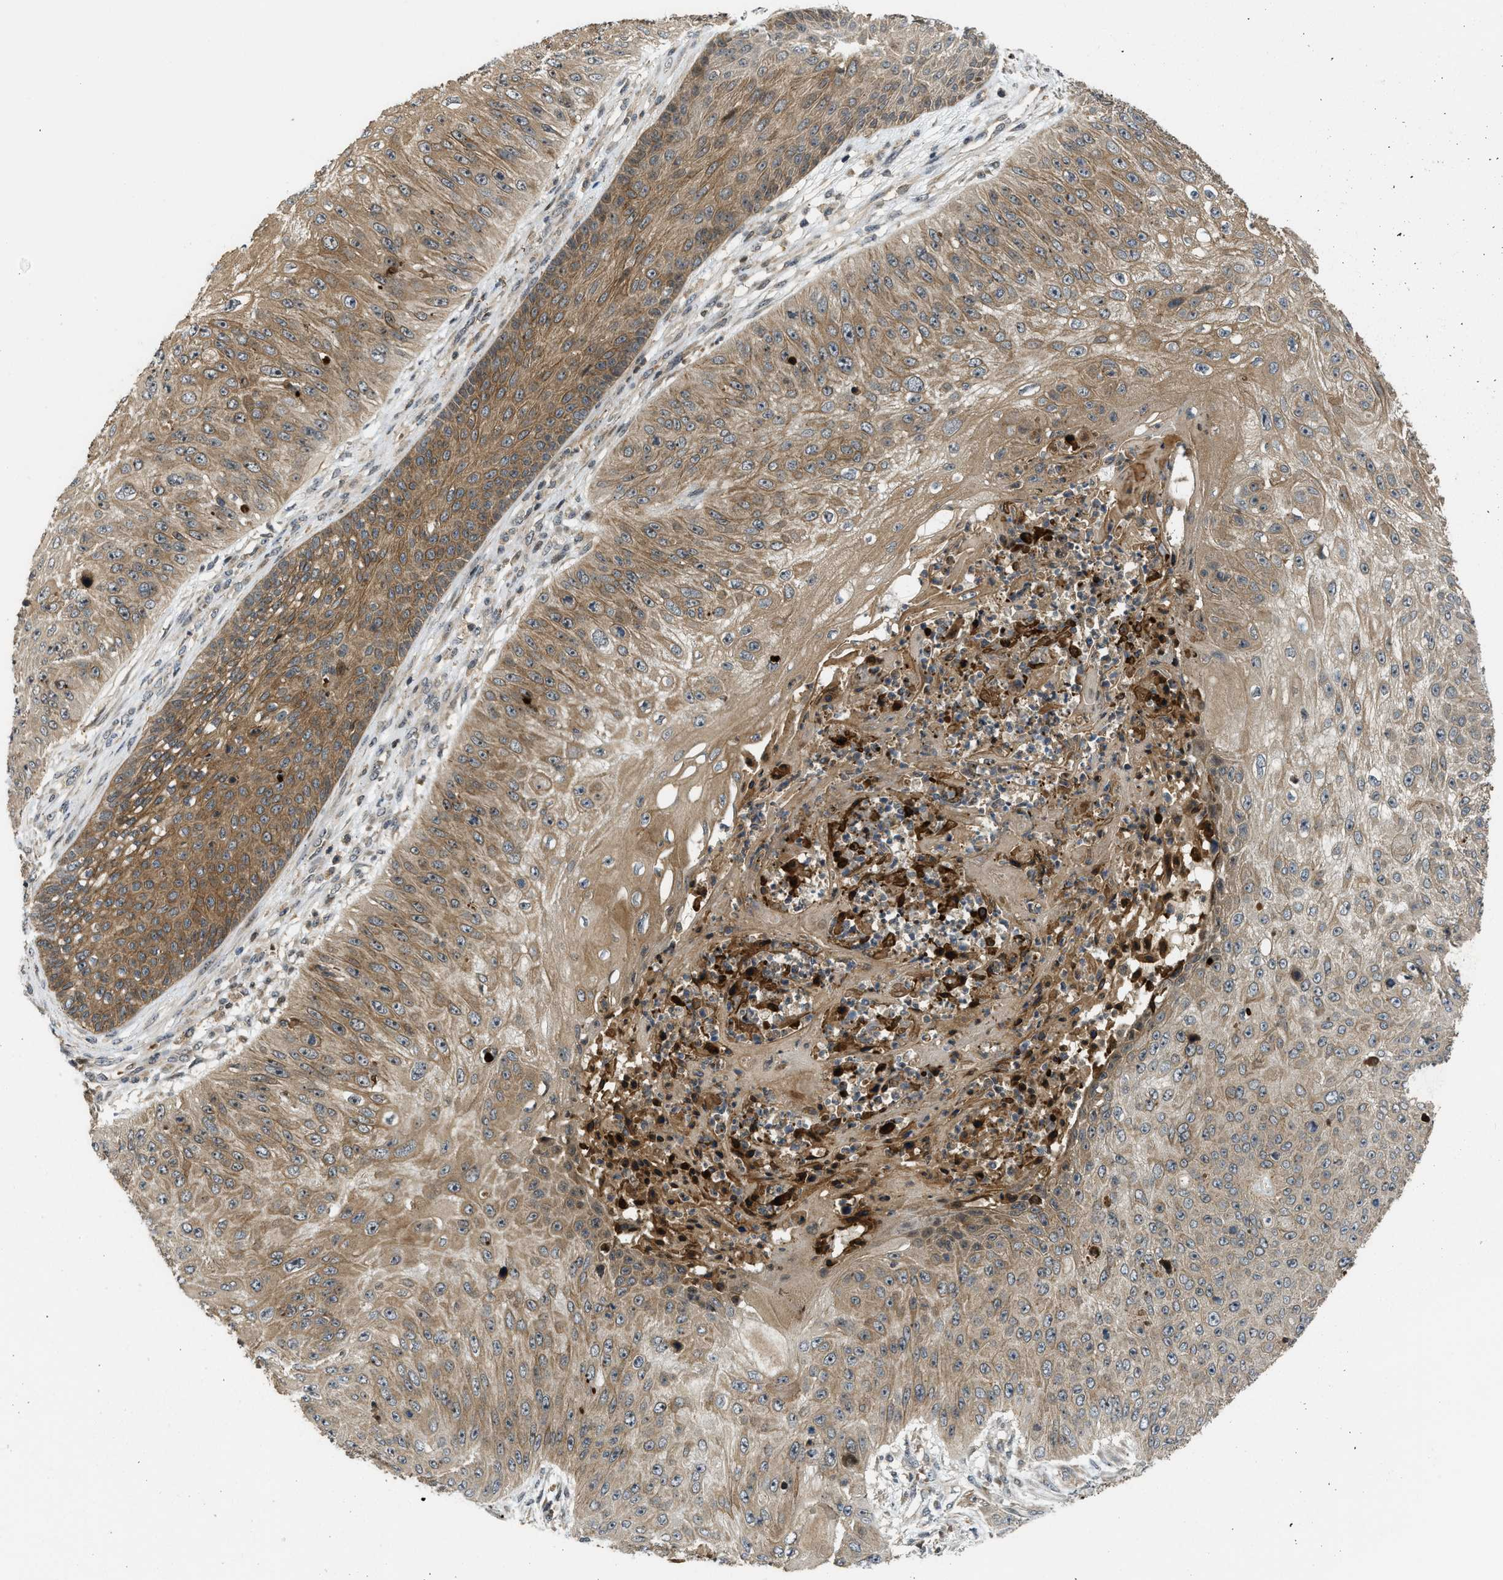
{"staining": {"intensity": "moderate", "quantity": ">75%", "location": "cytoplasmic/membranous"}, "tissue": "skin cancer", "cell_type": "Tumor cells", "image_type": "cancer", "snomed": [{"axis": "morphology", "description": "Squamous cell carcinoma, NOS"}, {"axis": "topography", "description": "Skin"}], "caption": "Protein analysis of squamous cell carcinoma (skin) tissue displays moderate cytoplasmic/membranous positivity in approximately >75% of tumor cells.", "gene": "DNAJC28", "patient": {"sex": "female", "age": 80}}